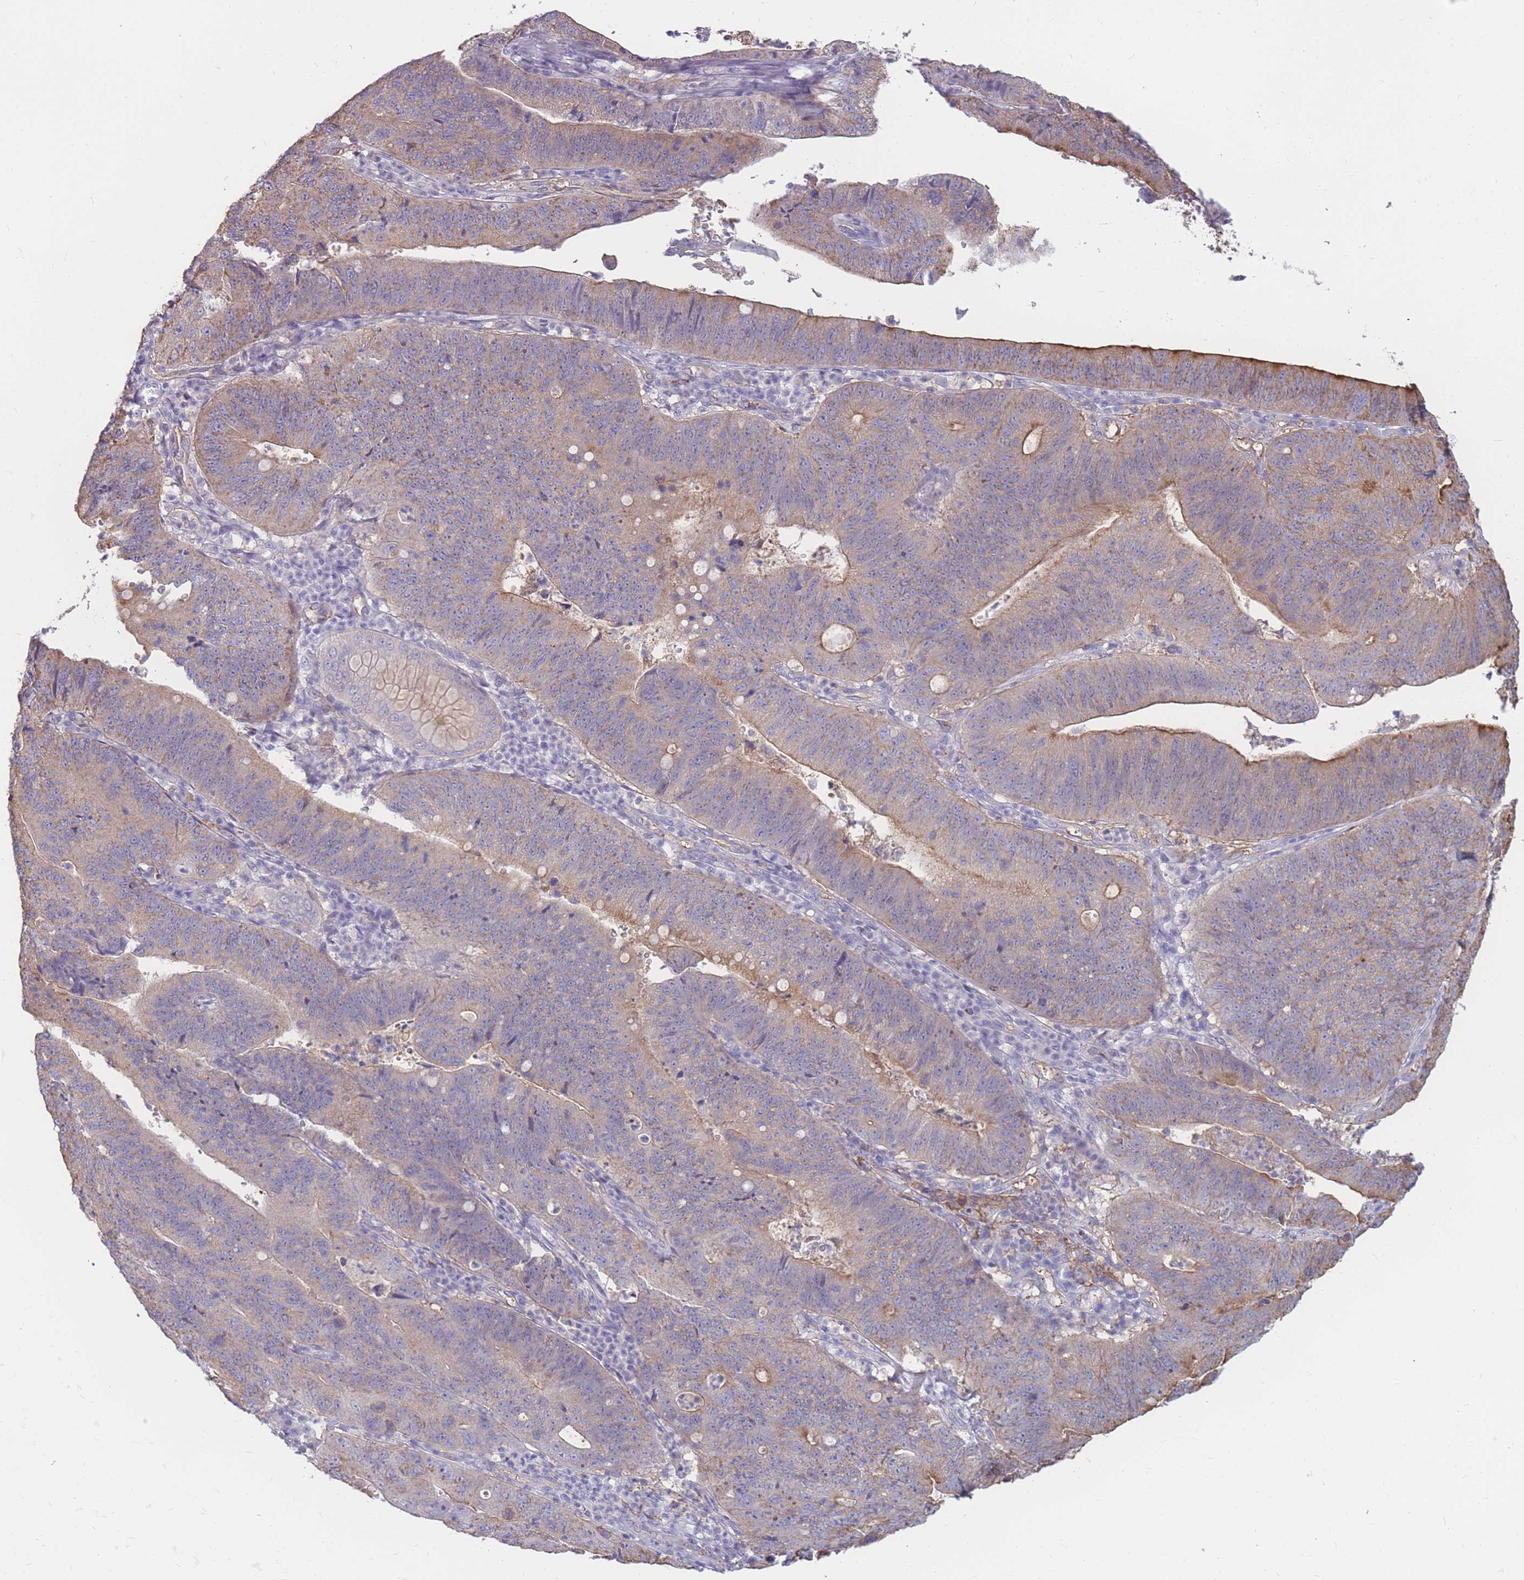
{"staining": {"intensity": "moderate", "quantity": "25%-75%", "location": "cytoplasmic/membranous"}, "tissue": "stomach cancer", "cell_type": "Tumor cells", "image_type": "cancer", "snomed": [{"axis": "morphology", "description": "Adenocarcinoma, NOS"}, {"axis": "topography", "description": "Stomach"}], "caption": "Immunohistochemical staining of adenocarcinoma (stomach) shows medium levels of moderate cytoplasmic/membranous positivity in about 25%-75% of tumor cells.", "gene": "GNA11", "patient": {"sex": "male", "age": 59}}